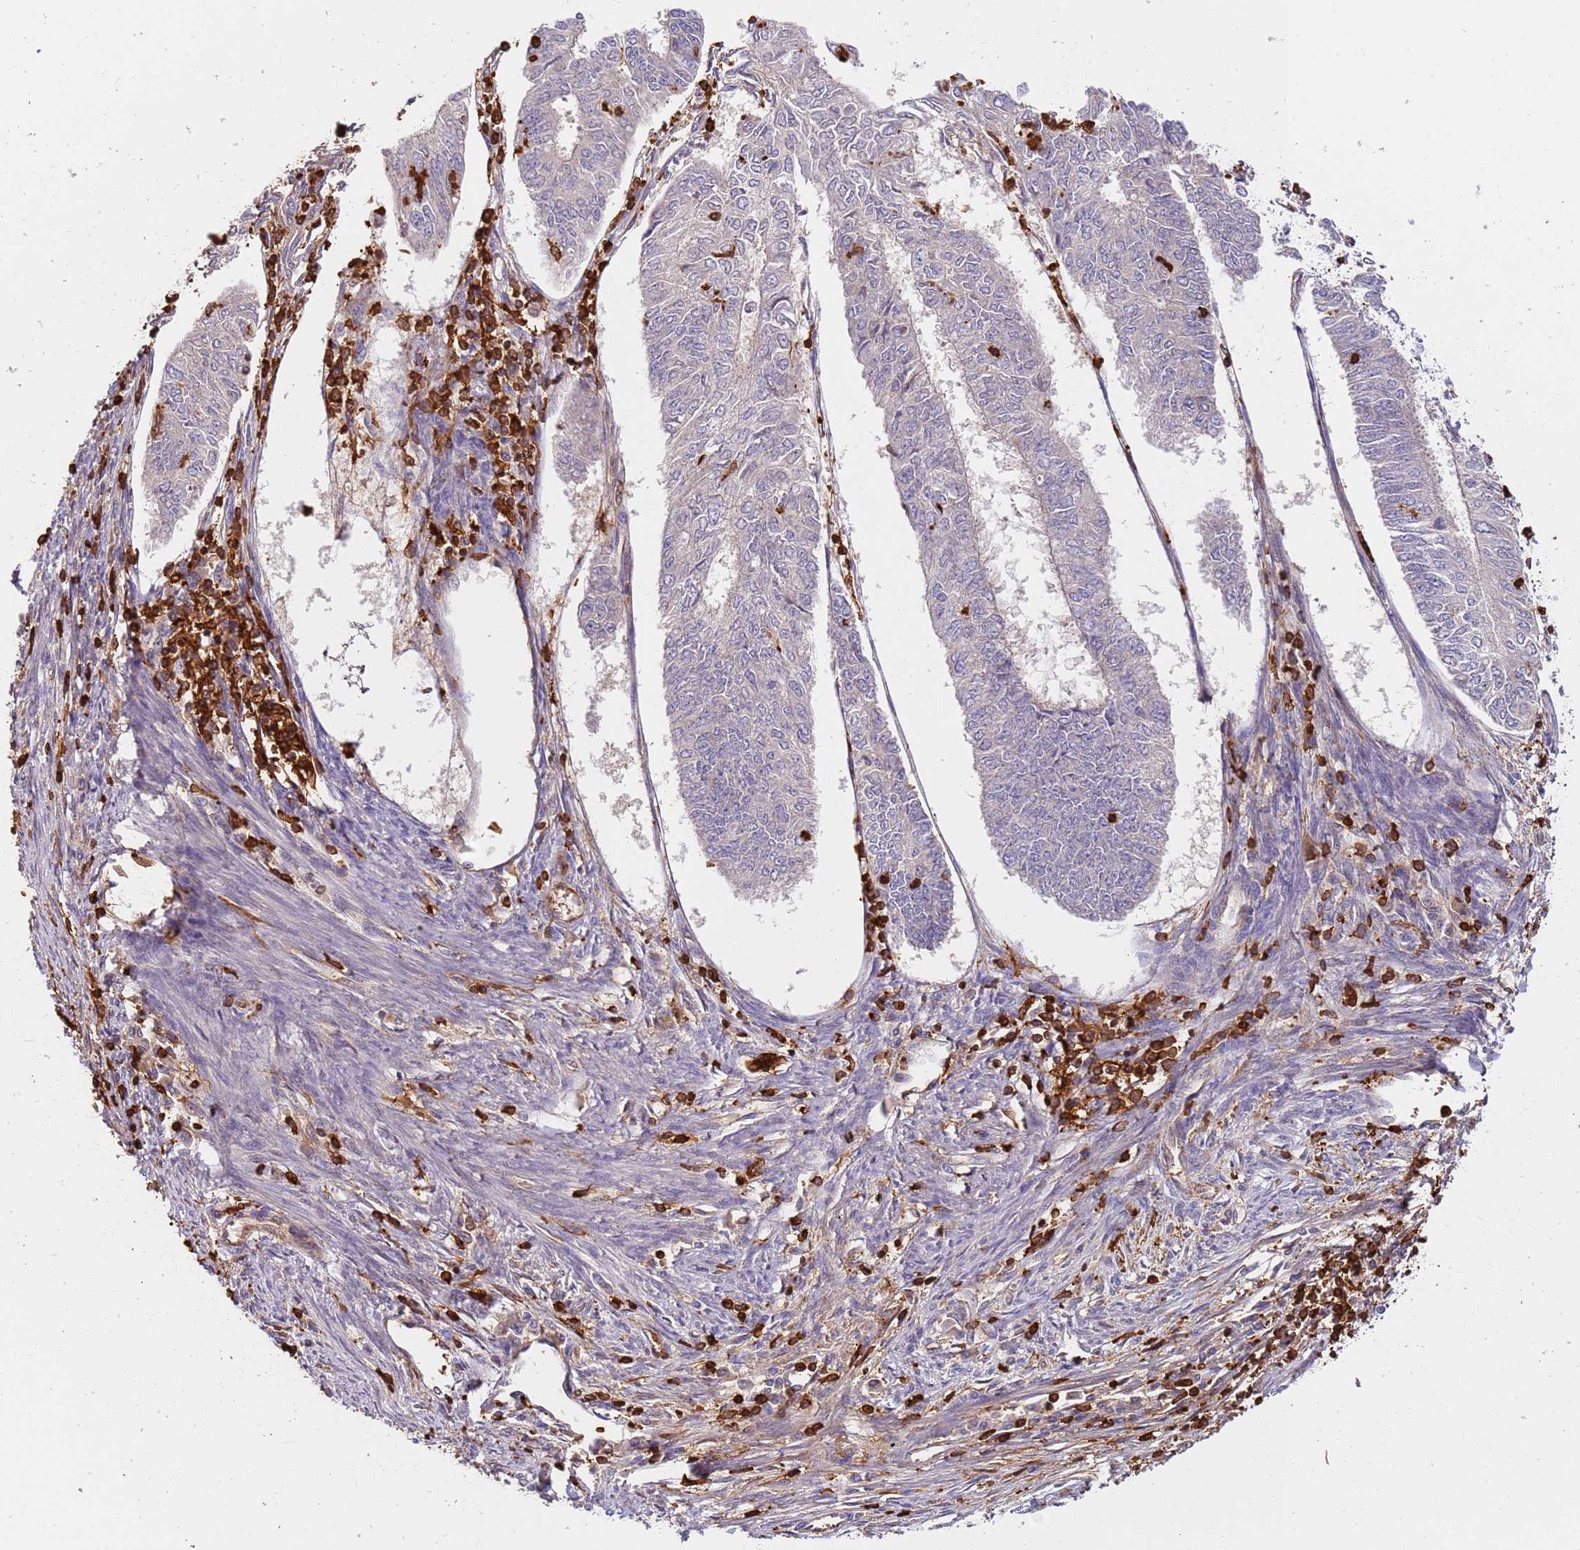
{"staining": {"intensity": "negative", "quantity": "none", "location": "none"}, "tissue": "endometrial cancer", "cell_type": "Tumor cells", "image_type": "cancer", "snomed": [{"axis": "morphology", "description": "Adenocarcinoma, NOS"}, {"axis": "topography", "description": "Endometrium"}], "caption": "Tumor cells are negative for protein expression in human adenocarcinoma (endometrial).", "gene": "OR6P1", "patient": {"sex": "female", "age": 68}}